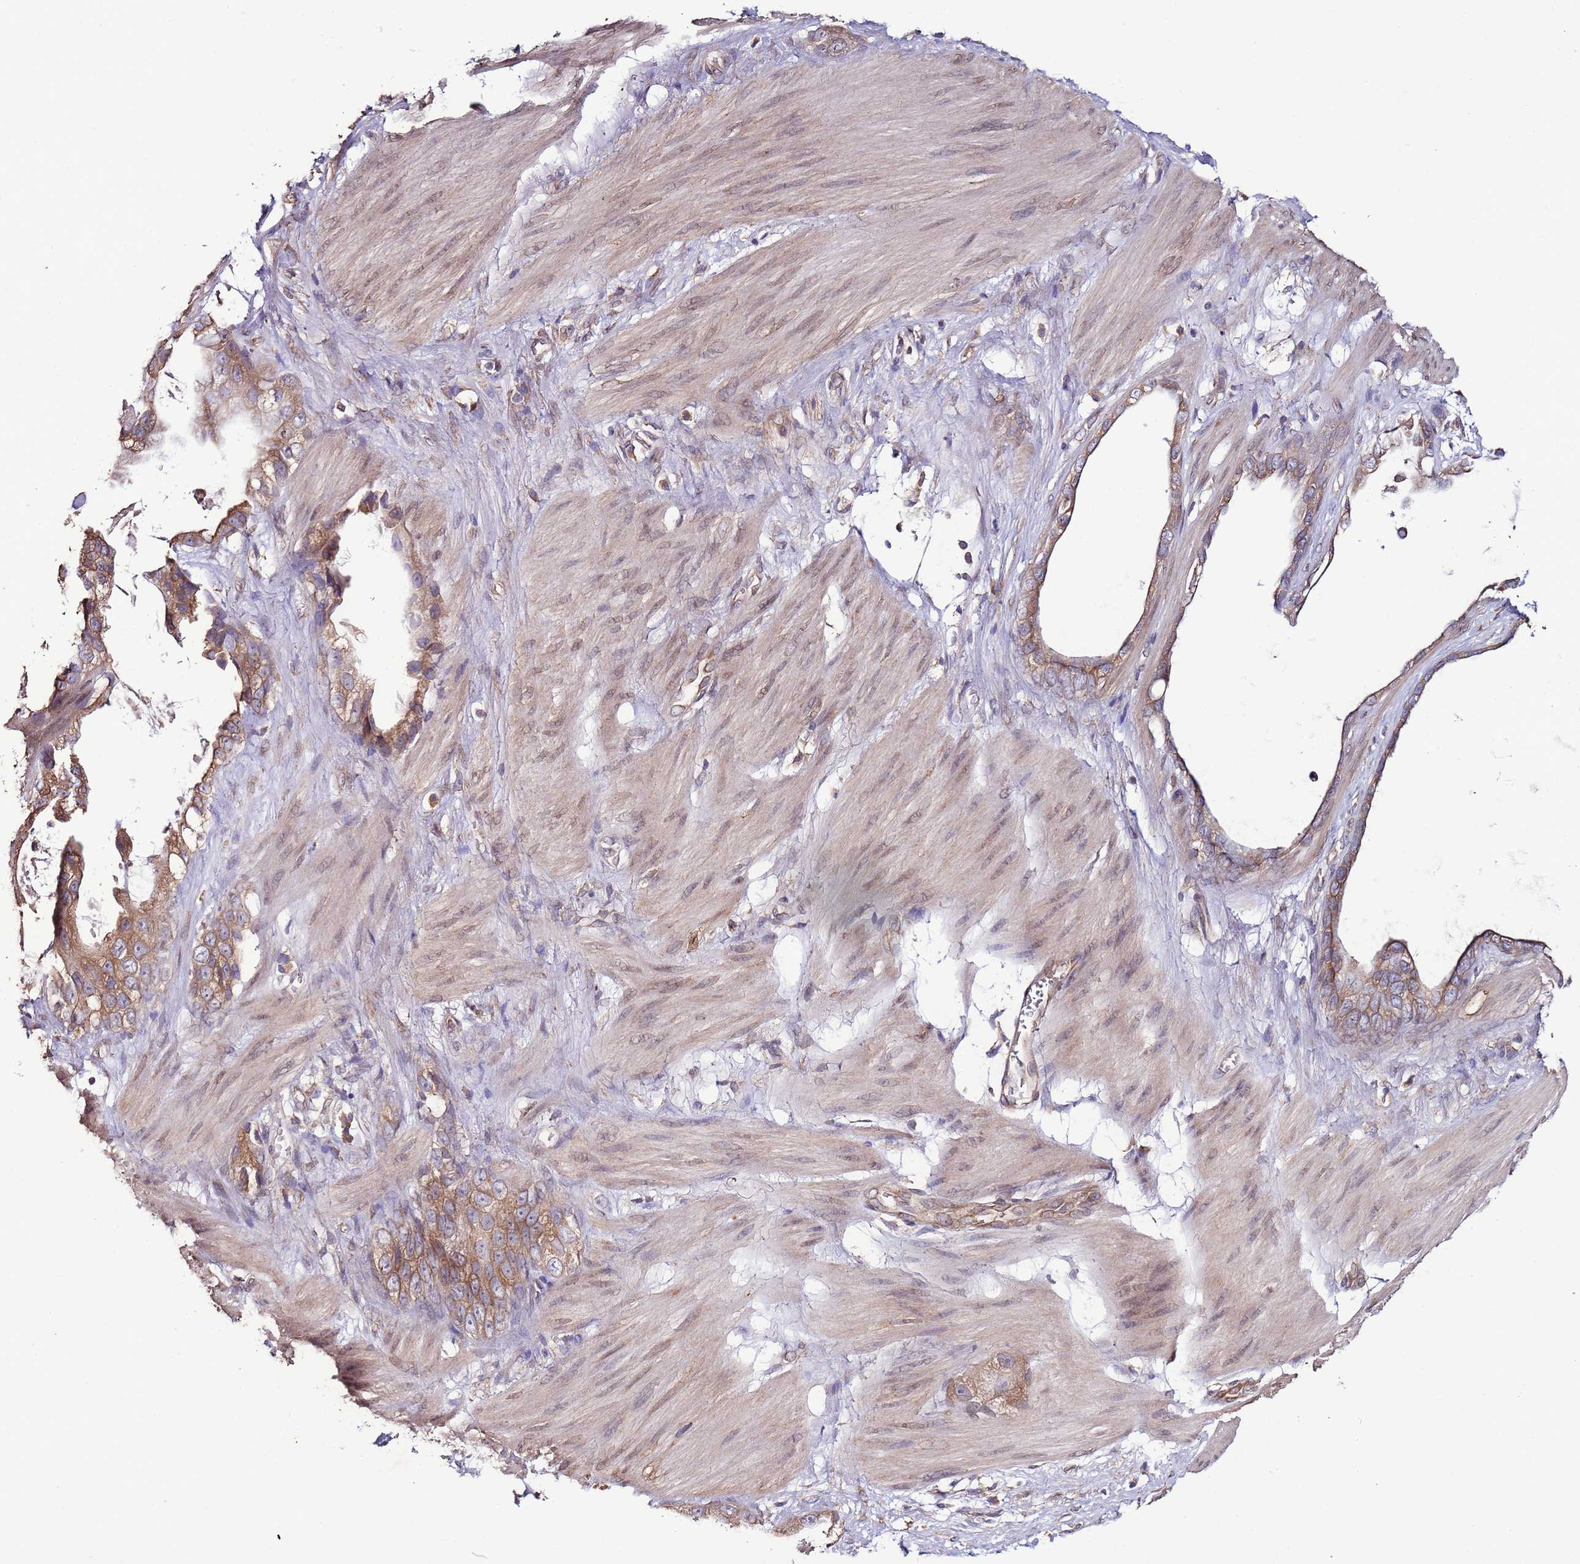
{"staining": {"intensity": "moderate", "quantity": ">75%", "location": "cytoplasmic/membranous"}, "tissue": "stomach cancer", "cell_type": "Tumor cells", "image_type": "cancer", "snomed": [{"axis": "morphology", "description": "Adenocarcinoma, NOS"}, {"axis": "topography", "description": "Stomach"}], "caption": "A medium amount of moderate cytoplasmic/membranous expression is present in about >75% of tumor cells in adenocarcinoma (stomach) tissue.", "gene": "SLC41A3", "patient": {"sex": "male", "age": 55}}